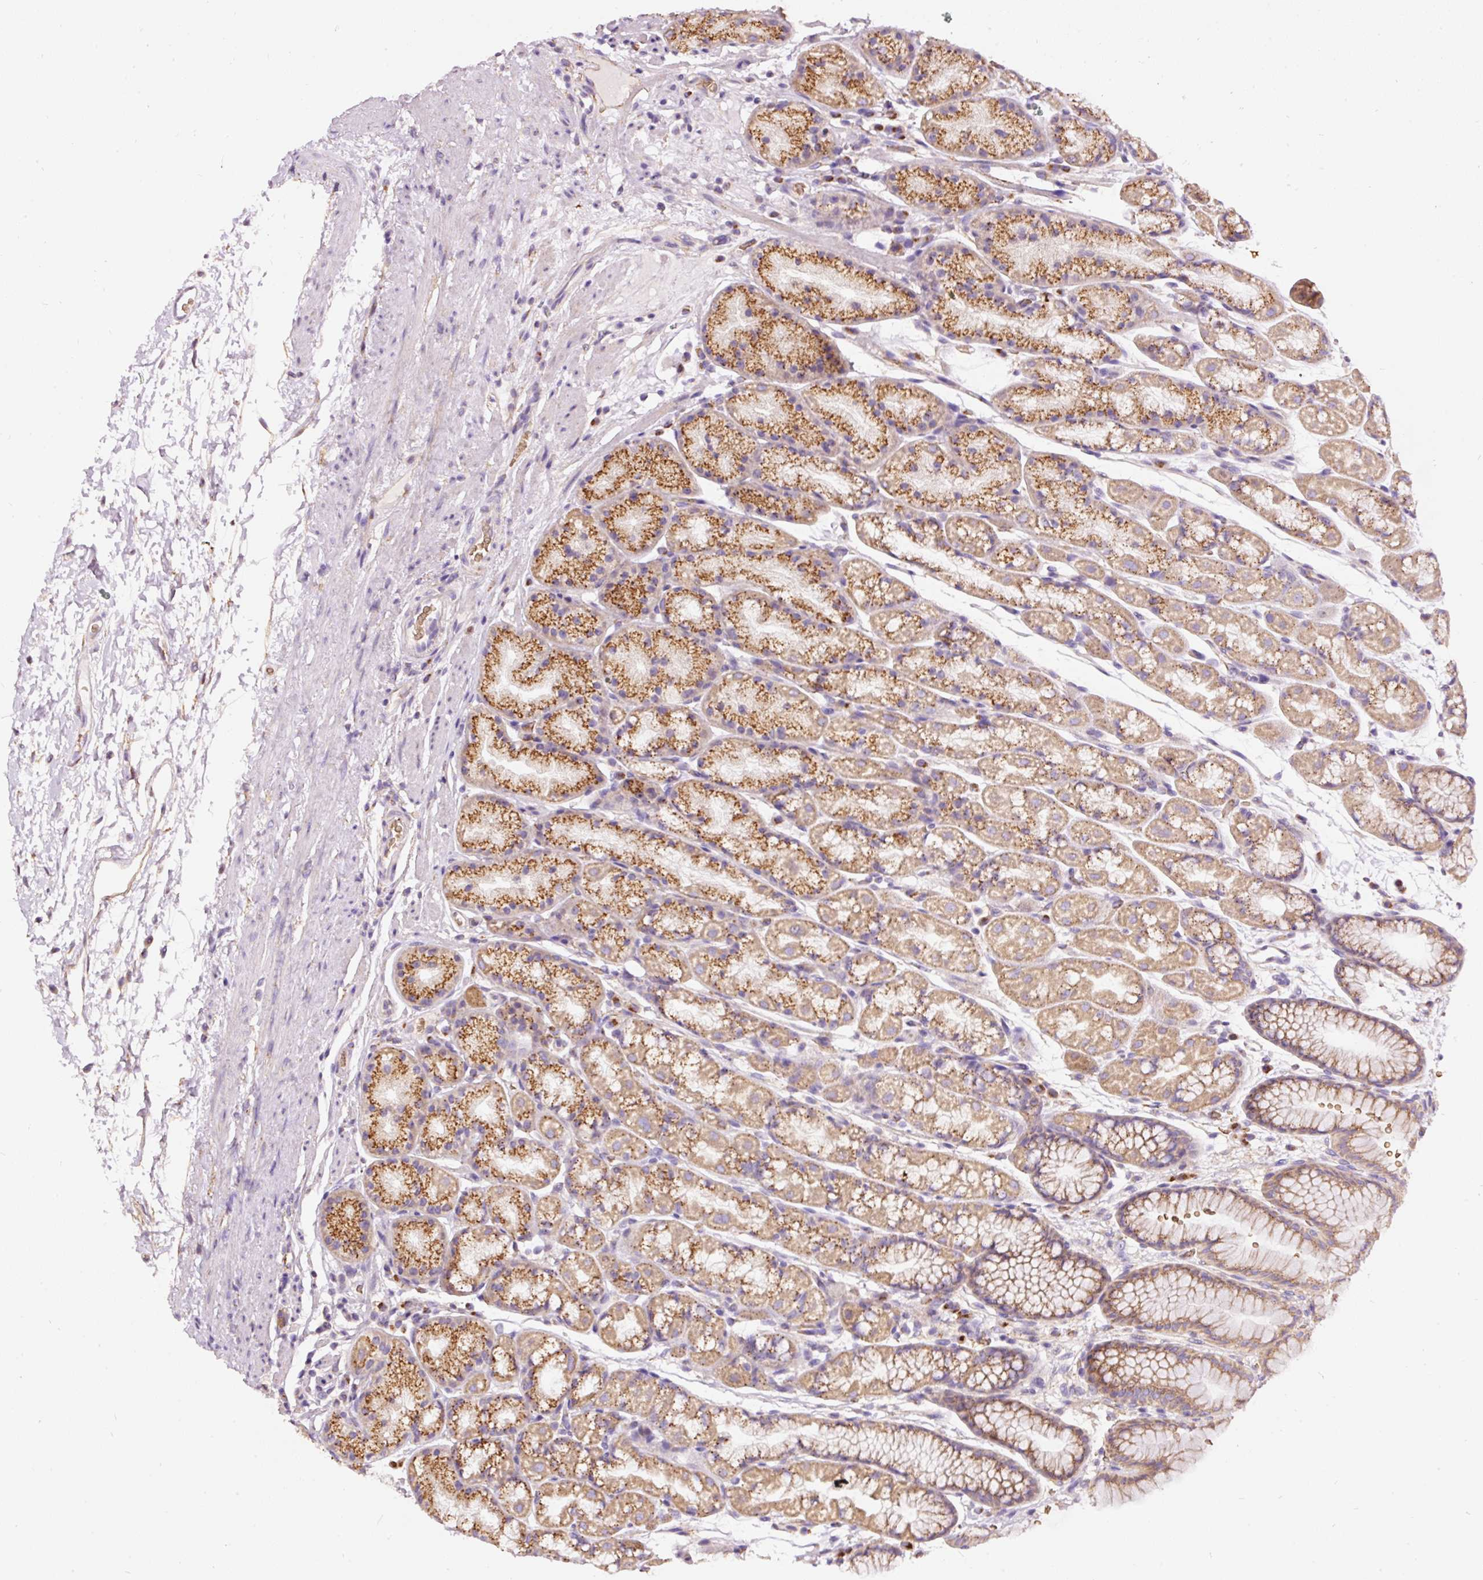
{"staining": {"intensity": "strong", "quantity": "25%-75%", "location": "cytoplasmic/membranous"}, "tissue": "stomach", "cell_type": "Glandular cells", "image_type": "normal", "snomed": [{"axis": "morphology", "description": "Normal tissue, NOS"}, {"axis": "topography", "description": "Stomach, lower"}], "caption": "Stomach stained with DAB IHC exhibits high levels of strong cytoplasmic/membranous positivity in approximately 25%-75% of glandular cells. (IHC, brightfield microscopy, high magnification).", "gene": "PRRC2A", "patient": {"sex": "male", "age": 67}}